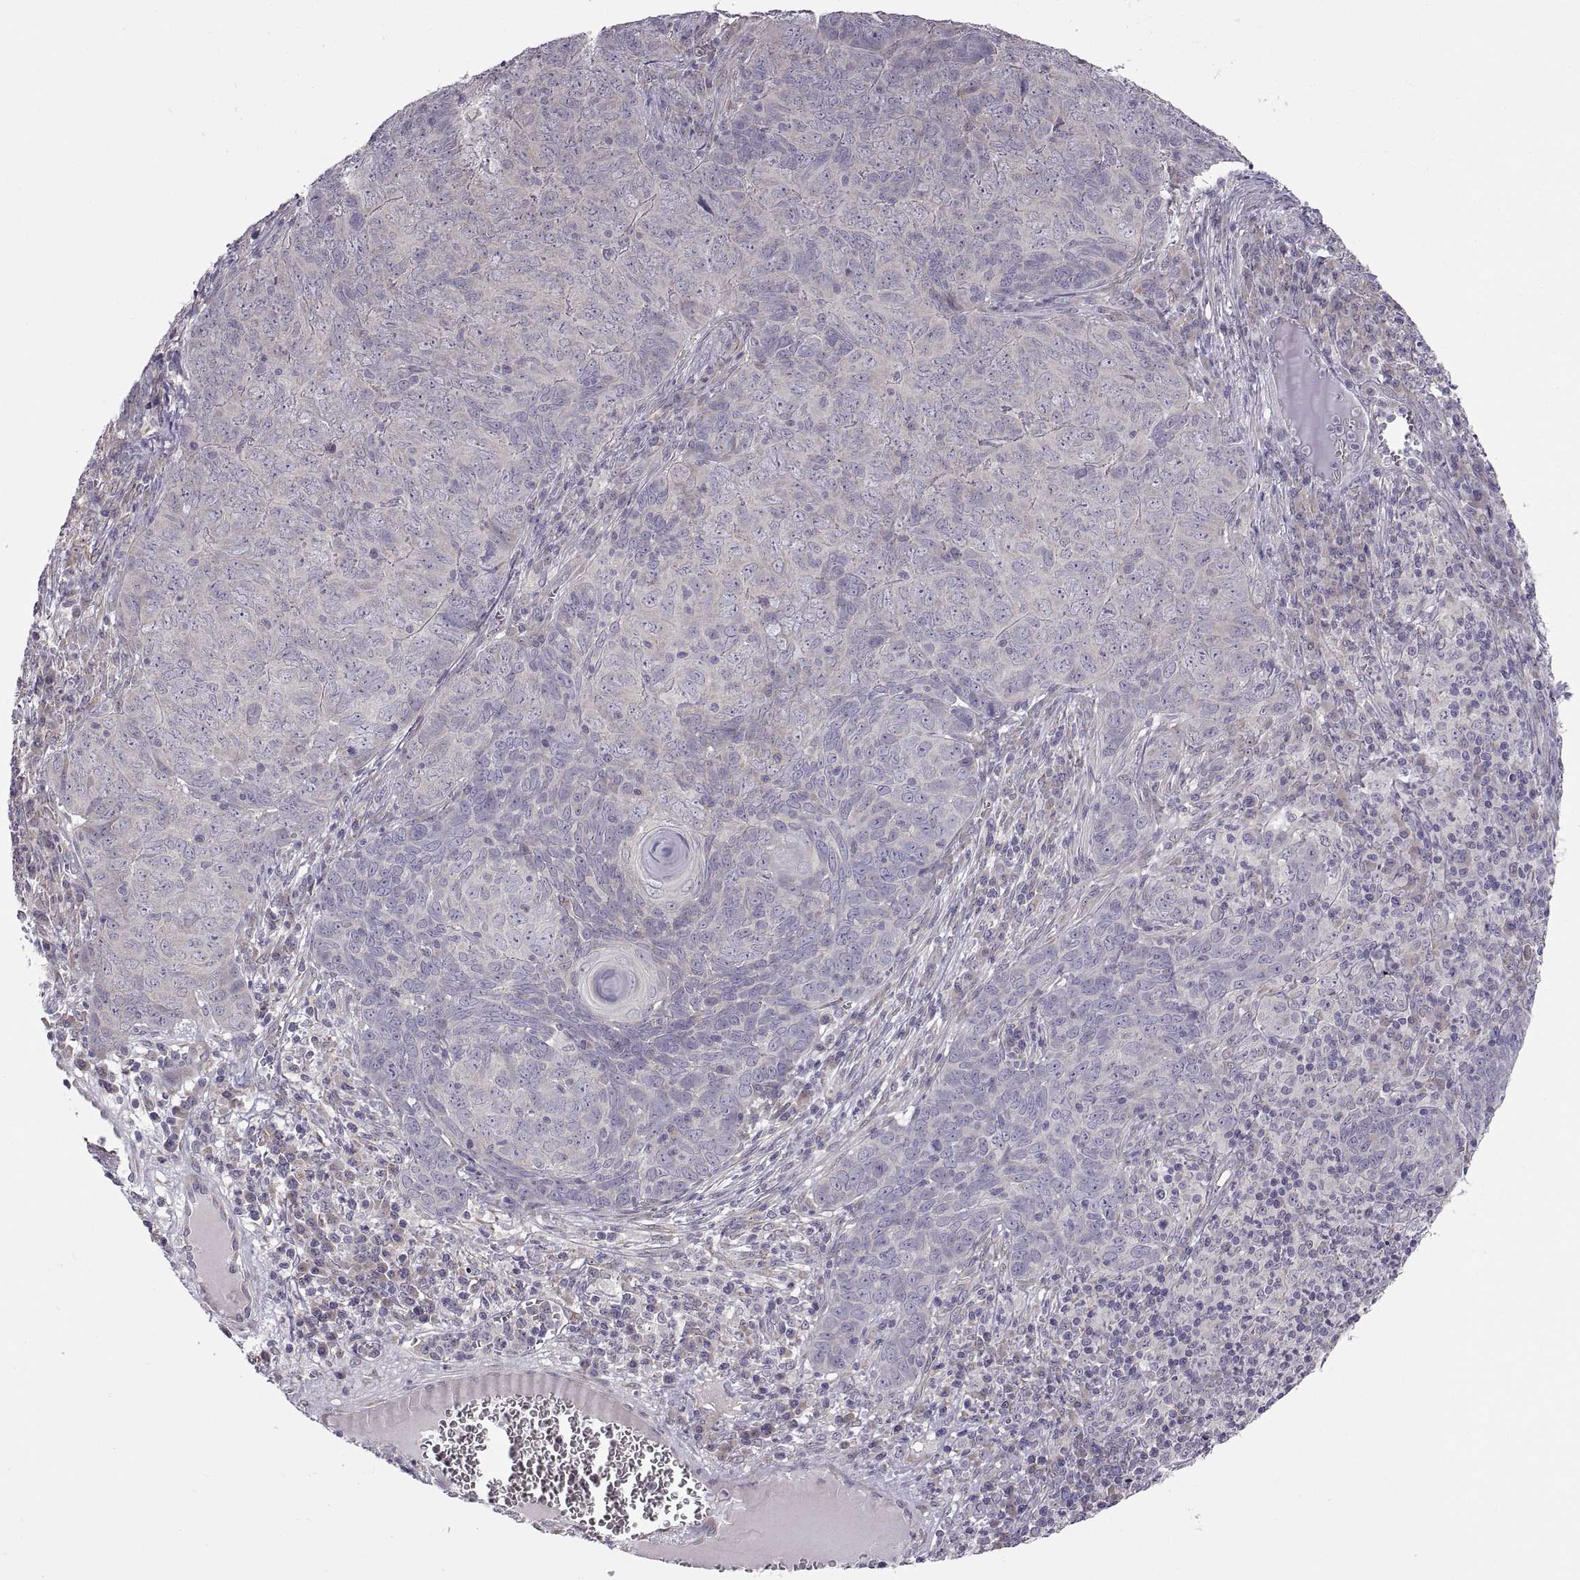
{"staining": {"intensity": "negative", "quantity": "none", "location": "none"}, "tissue": "skin cancer", "cell_type": "Tumor cells", "image_type": "cancer", "snomed": [{"axis": "morphology", "description": "Squamous cell carcinoma, NOS"}, {"axis": "topography", "description": "Skin"}, {"axis": "topography", "description": "Anal"}], "caption": "A photomicrograph of squamous cell carcinoma (skin) stained for a protein reveals no brown staining in tumor cells.", "gene": "ACSBG2", "patient": {"sex": "female", "age": 51}}